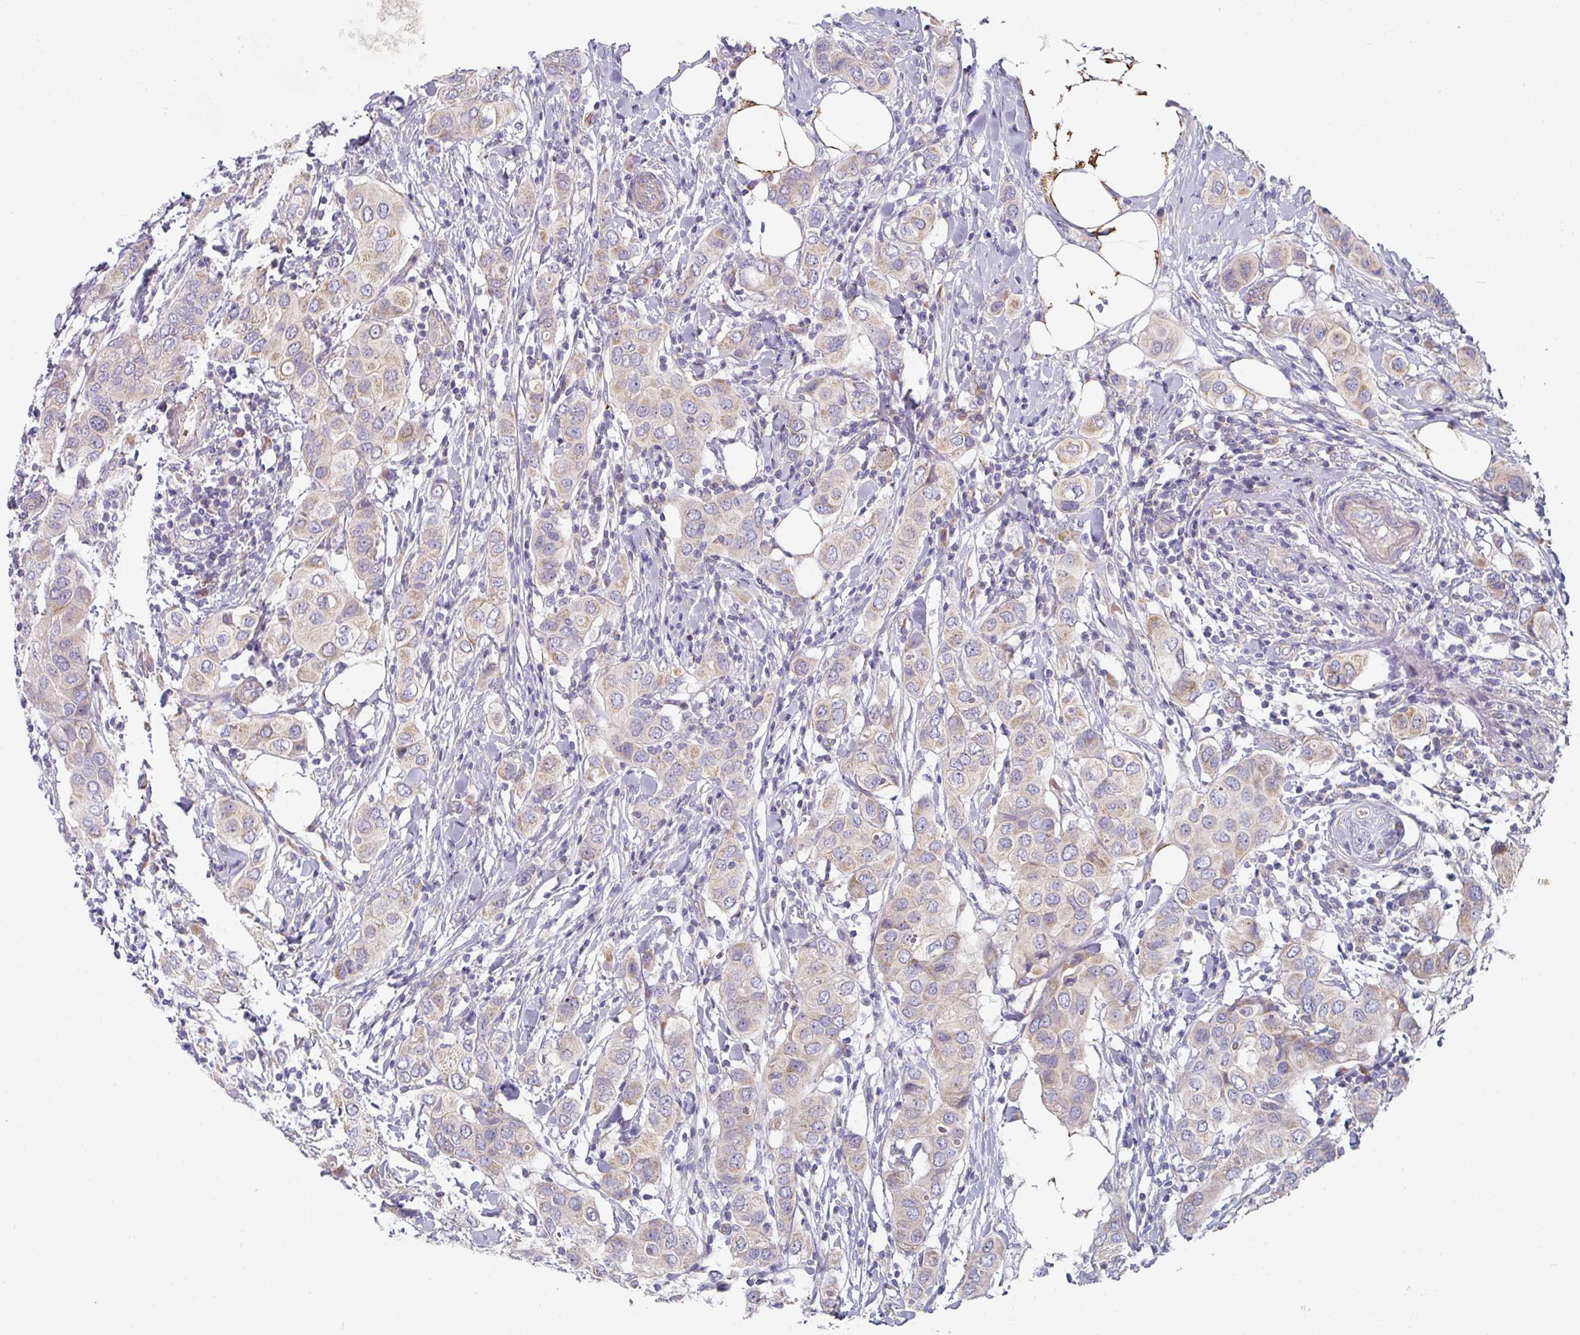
{"staining": {"intensity": "weak", "quantity": ">75%", "location": "cytoplasmic/membranous"}, "tissue": "breast cancer", "cell_type": "Tumor cells", "image_type": "cancer", "snomed": [{"axis": "morphology", "description": "Lobular carcinoma"}, {"axis": "topography", "description": "Breast"}], "caption": "Approximately >75% of tumor cells in breast lobular carcinoma display weak cytoplasmic/membranous protein positivity as visualized by brown immunohistochemical staining.", "gene": "PYROXD2", "patient": {"sex": "female", "age": 51}}